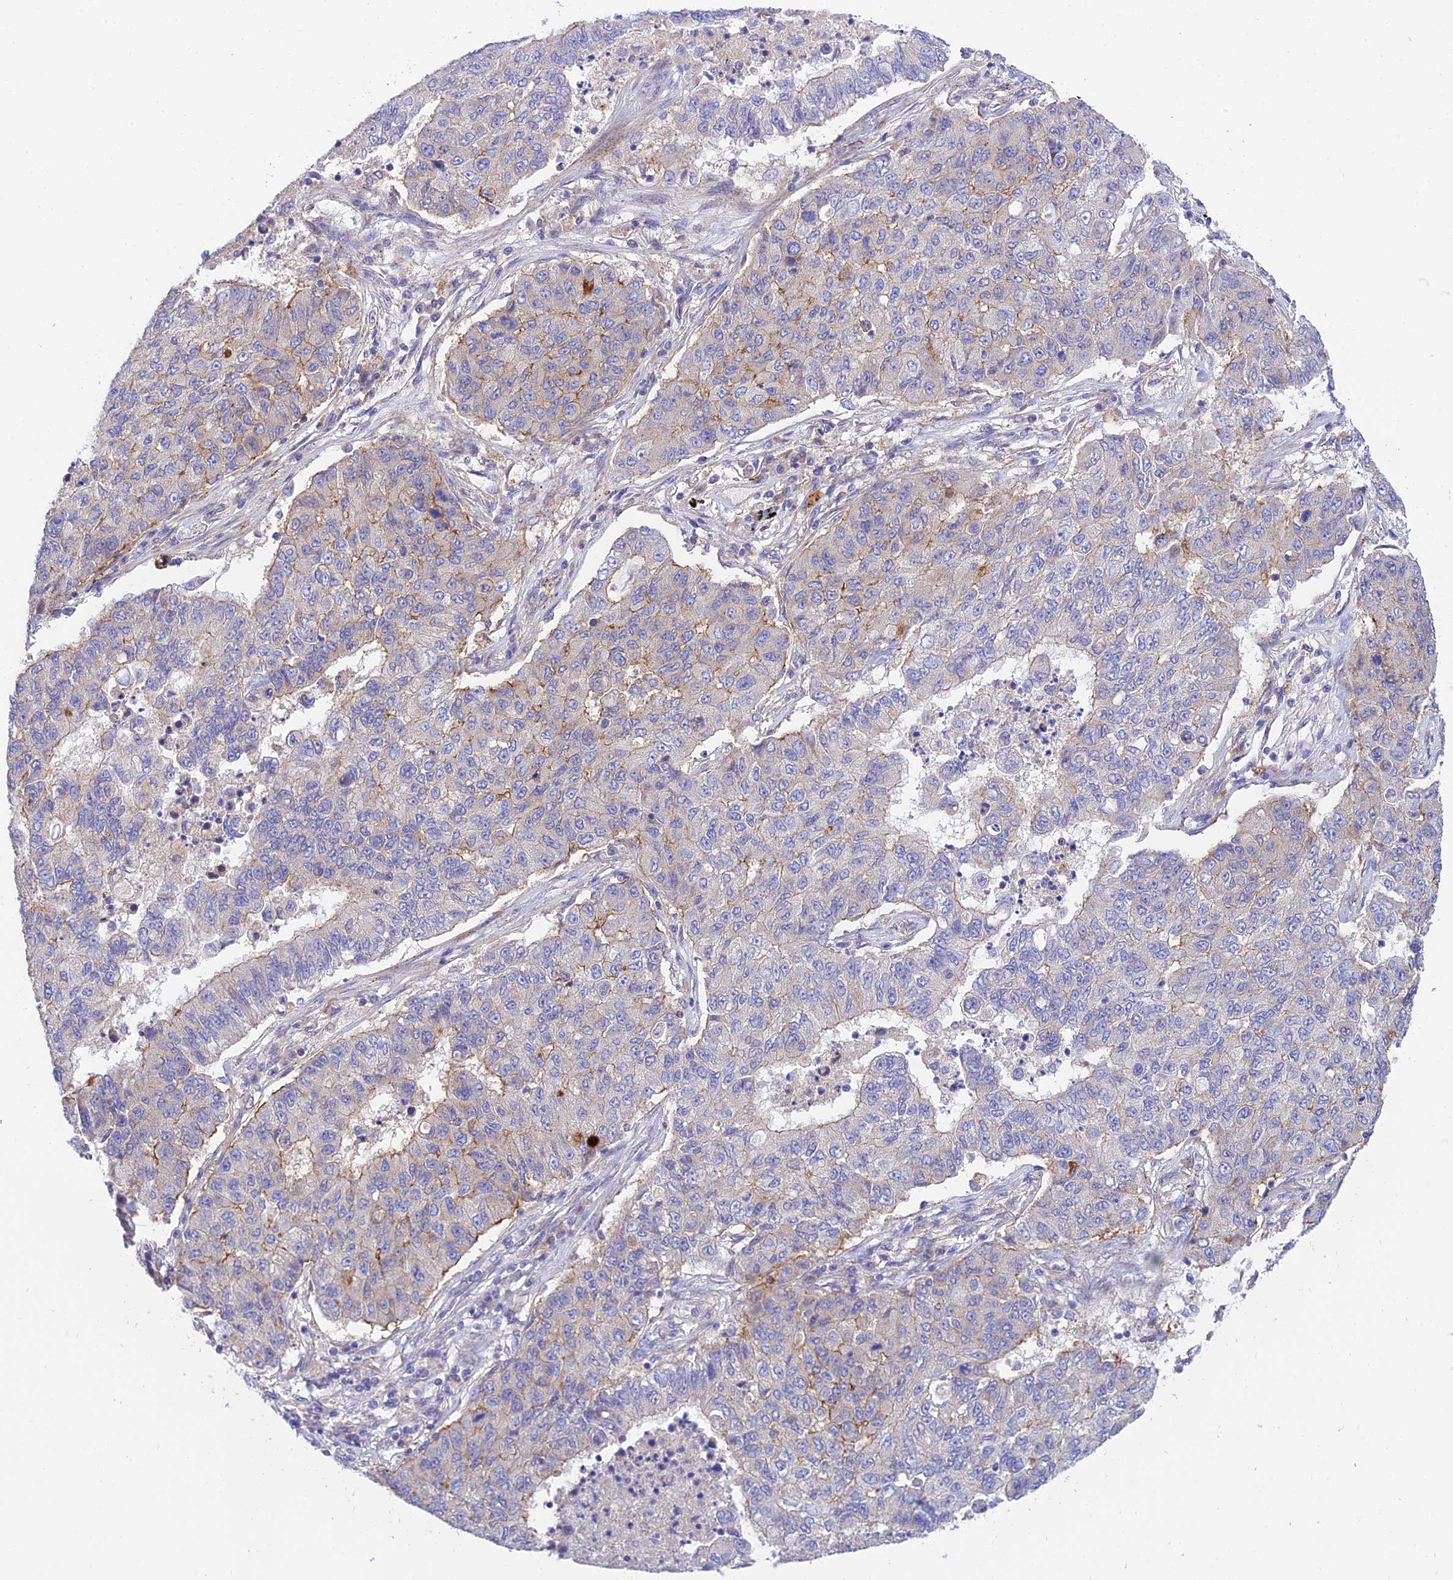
{"staining": {"intensity": "moderate", "quantity": "<25%", "location": "cytoplasmic/membranous"}, "tissue": "lung cancer", "cell_type": "Tumor cells", "image_type": "cancer", "snomed": [{"axis": "morphology", "description": "Squamous cell carcinoma, NOS"}, {"axis": "topography", "description": "Lung"}], "caption": "A photomicrograph of lung cancer (squamous cell carcinoma) stained for a protein displays moderate cytoplasmic/membranous brown staining in tumor cells.", "gene": "CCDC157", "patient": {"sex": "male", "age": 74}}